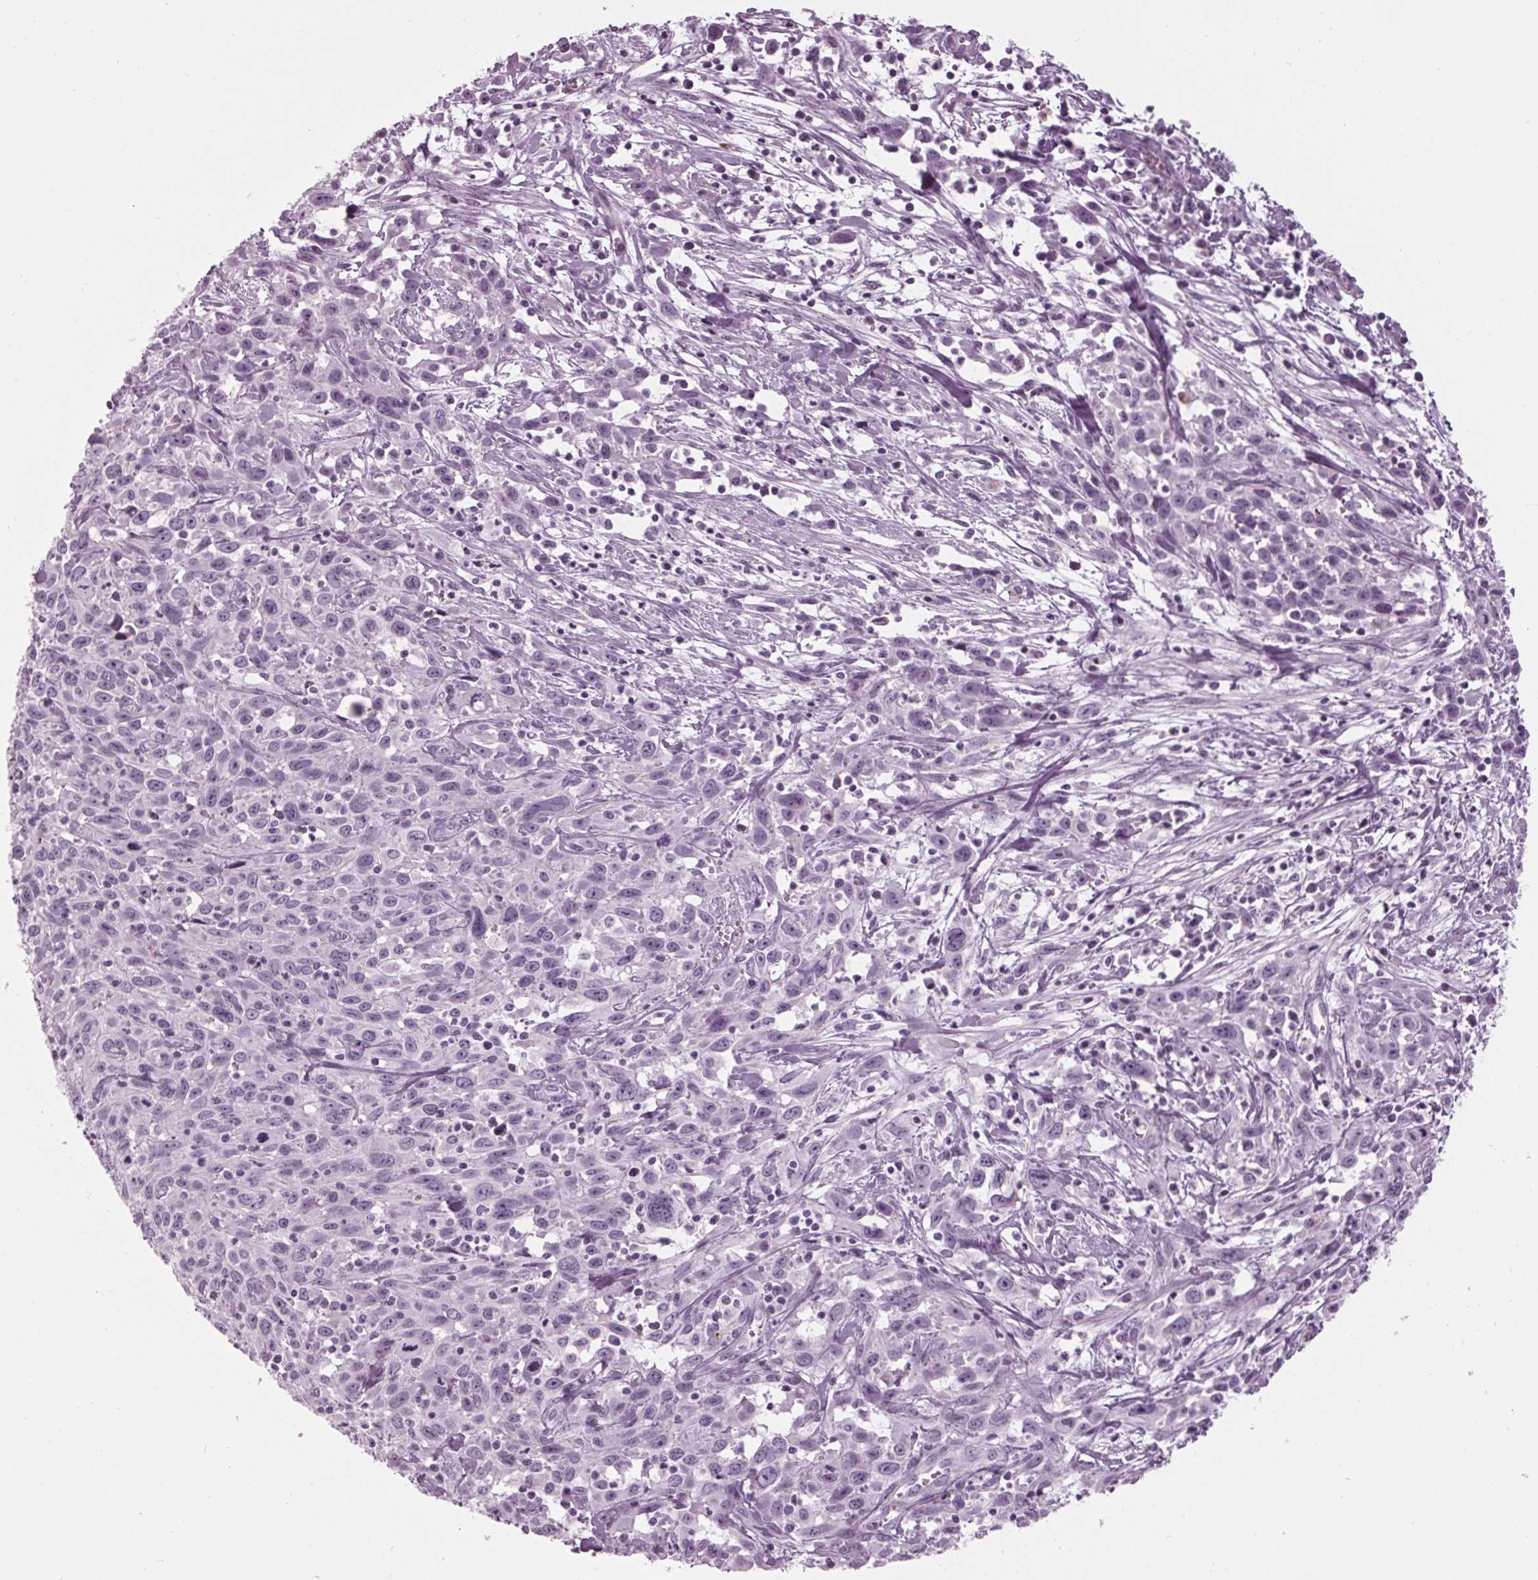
{"staining": {"intensity": "negative", "quantity": "none", "location": "none"}, "tissue": "cervical cancer", "cell_type": "Tumor cells", "image_type": "cancer", "snomed": [{"axis": "morphology", "description": "Squamous cell carcinoma, NOS"}, {"axis": "topography", "description": "Cervix"}], "caption": "IHC micrograph of neoplastic tissue: cervical cancer (squamous cell carcinoma) stained with DAB exhibits no significant protein positivity in tumor cells.", "gene": "CYP3A43", "patient": {"sex": "female", "age": 38}}